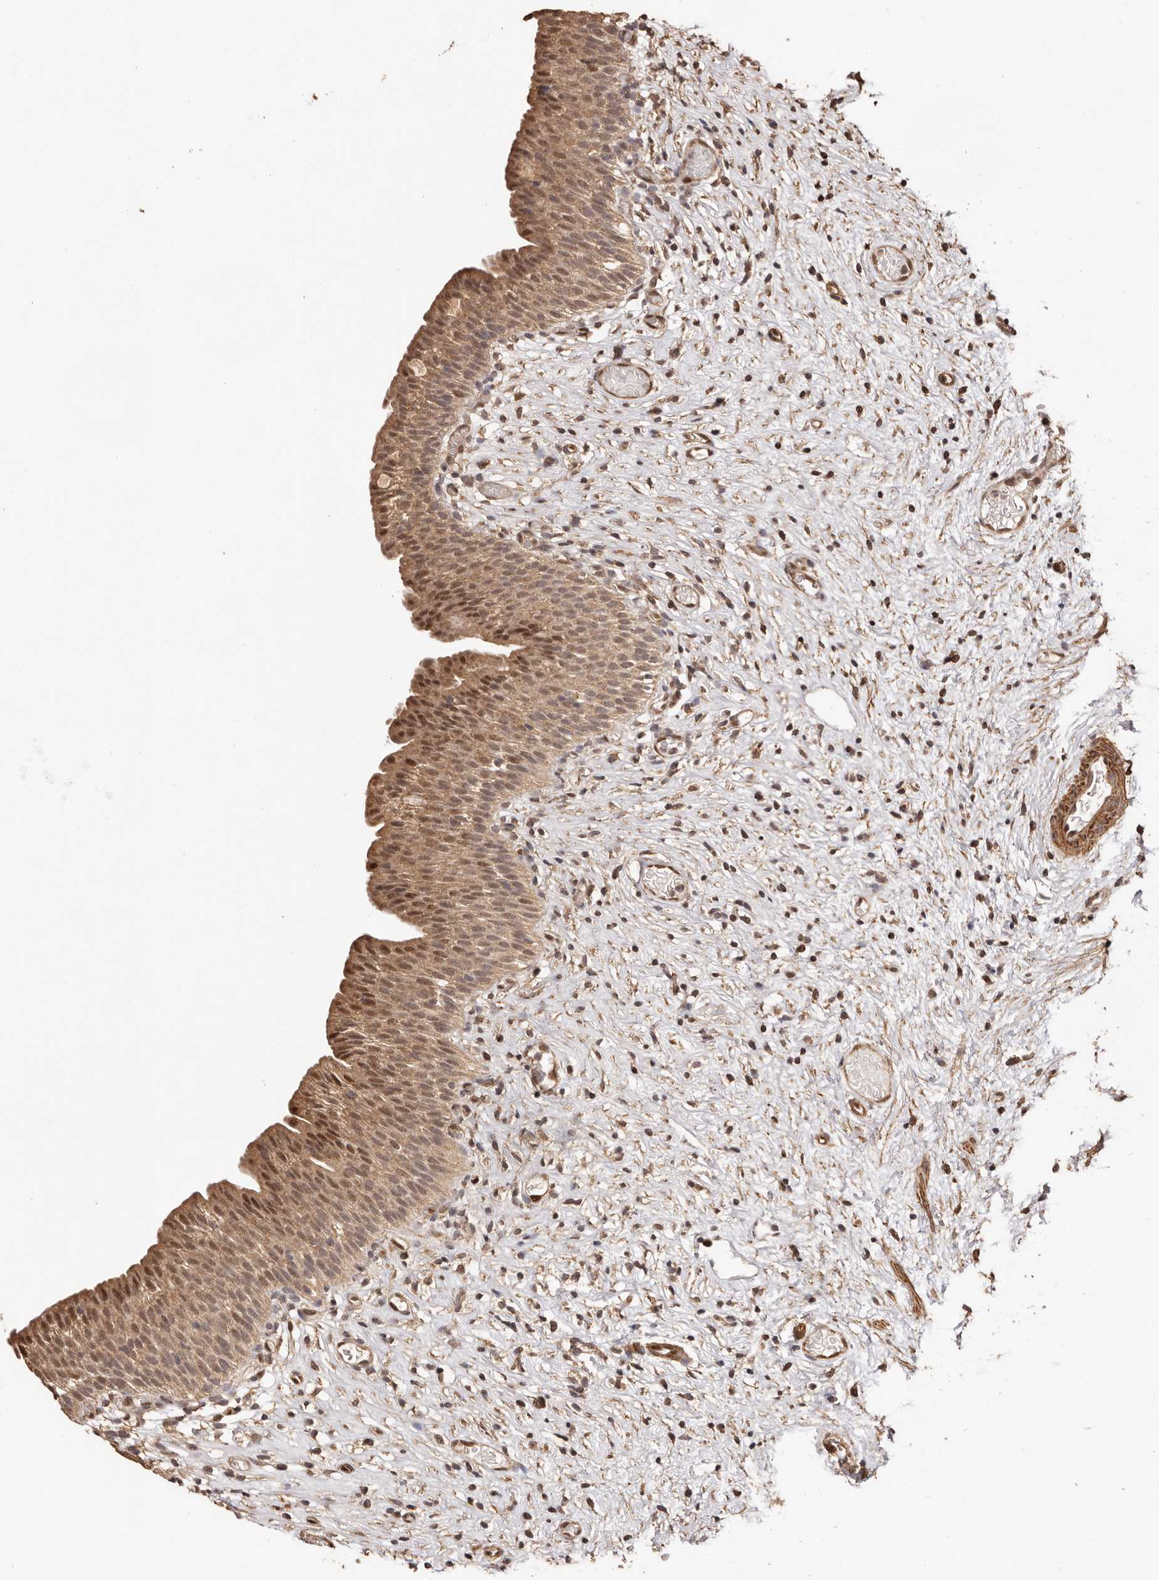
{"staining": {"intensity": "strong", "quantity": ">75%", "location": "cytoplasmic/membranous,nuclear"}, "tissue": "urinary bladder", "cell_type": "Urothelial cells", "image_type": "normal", "snomed": [{"axis": "morphology", "description": "Transitional cell carcinoma in-situ"}, {"axis": "topography", "description": "Urinary bladder"}], "caption": "A high amount of strong cytoplasmic/membranous,nuclear staining is seen in approximately >75% of urothelial cells in unremarkable urinary bladder.", "gene": "UBR2", "patient": {"sex": "male", "age": 74}}